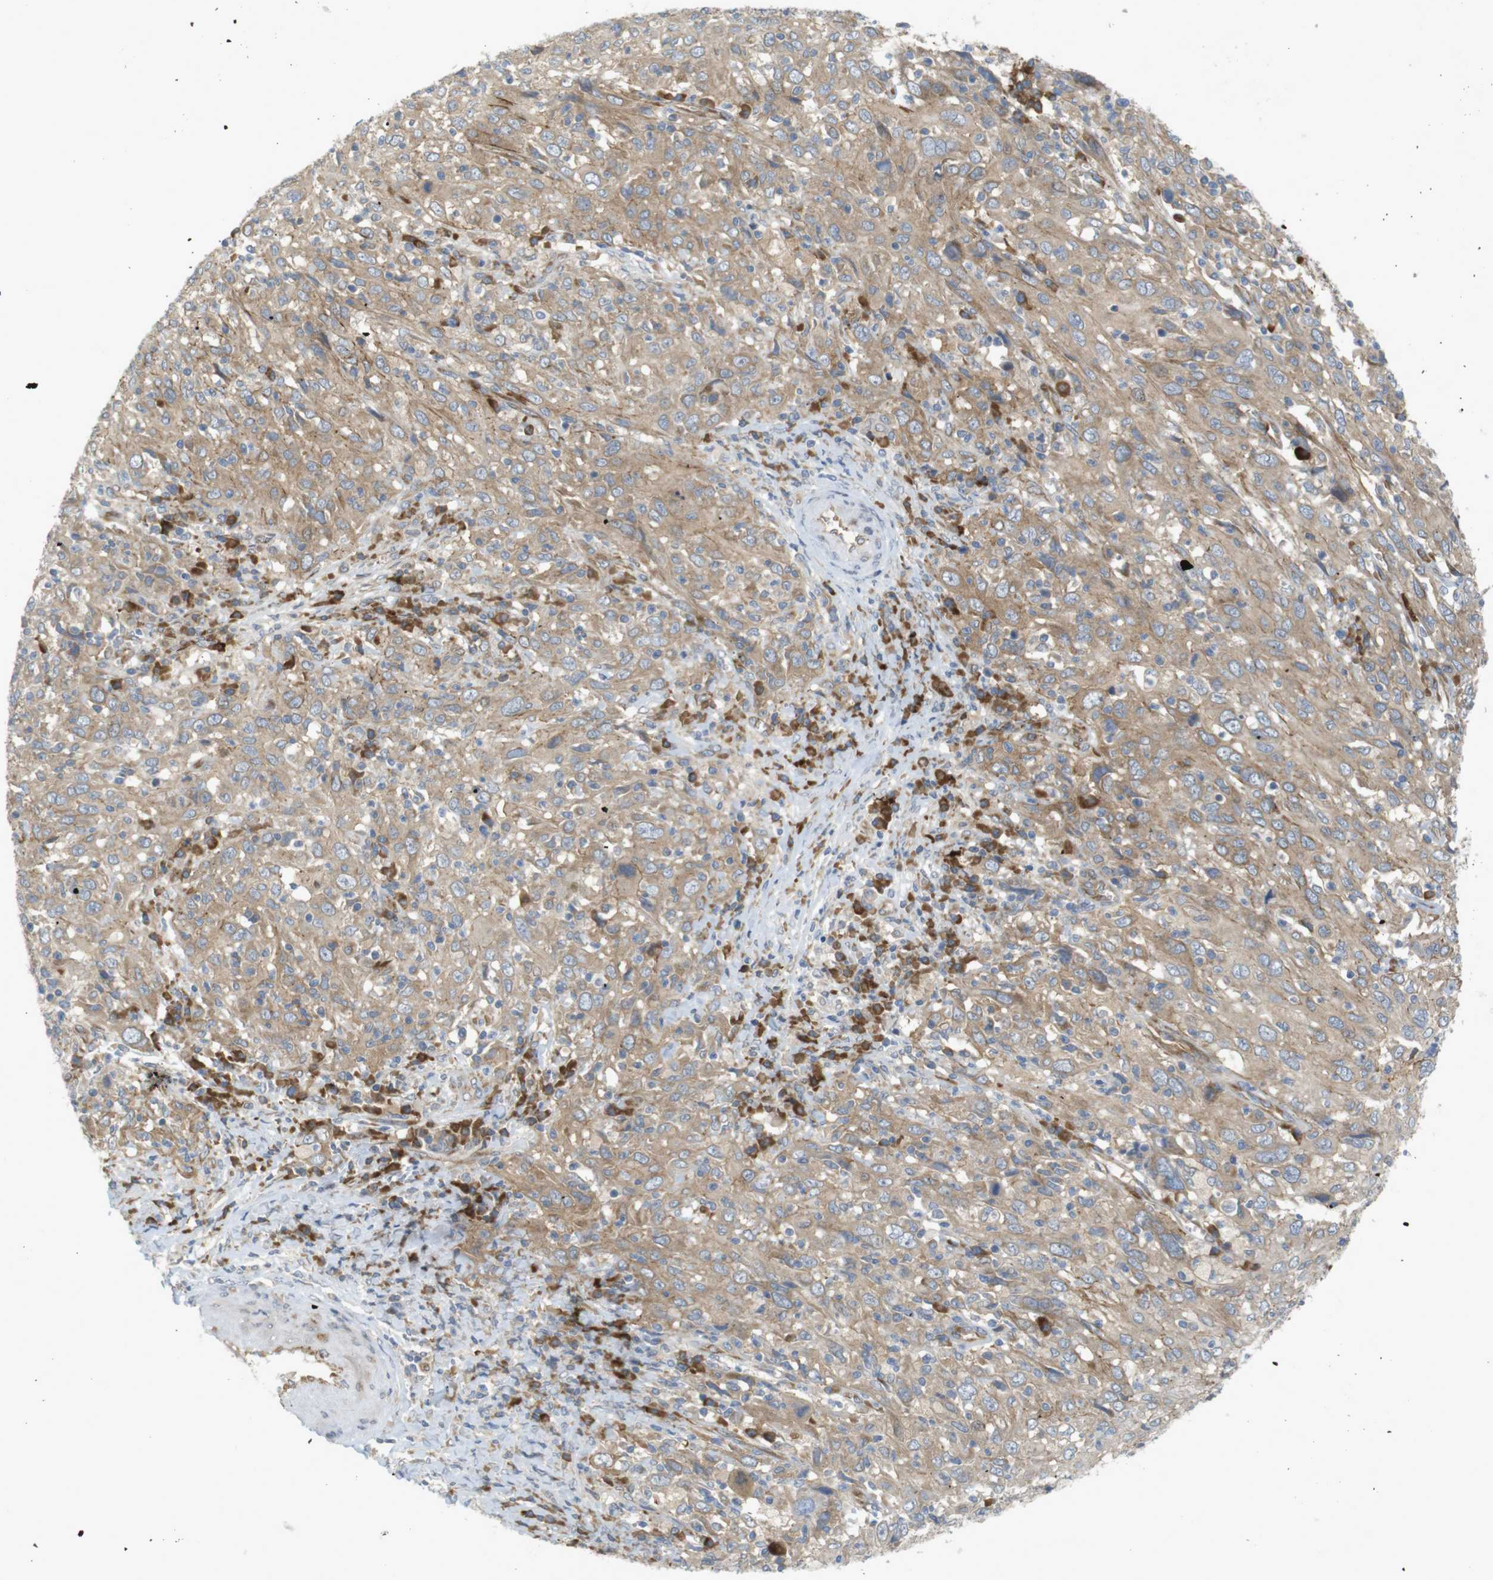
{"staining": {"intensity": "moderate", "quantity": ">75%", "location": "cytoplasmic/membranous"}, "tissue": "cervical cancer", "cell_type": "Tumor cells", "image_type": "cancer", "snomed": [{"axis": "morphology", "description": "Squamous cell carcinoma, NOS"}, {"axis": "topography", "description": "Cervix"}], "caption": "Immunohistochemistry (IHC) micrograph of human cervical cancer (squamous cell carcinoma) stained for a protein (brown), which displays medium levels of moderate cytoplasmic/membranous positivity in about >75% of tumor cells.", "gene": "GJC3", "patient": {"sex": "female", "age": 46}}